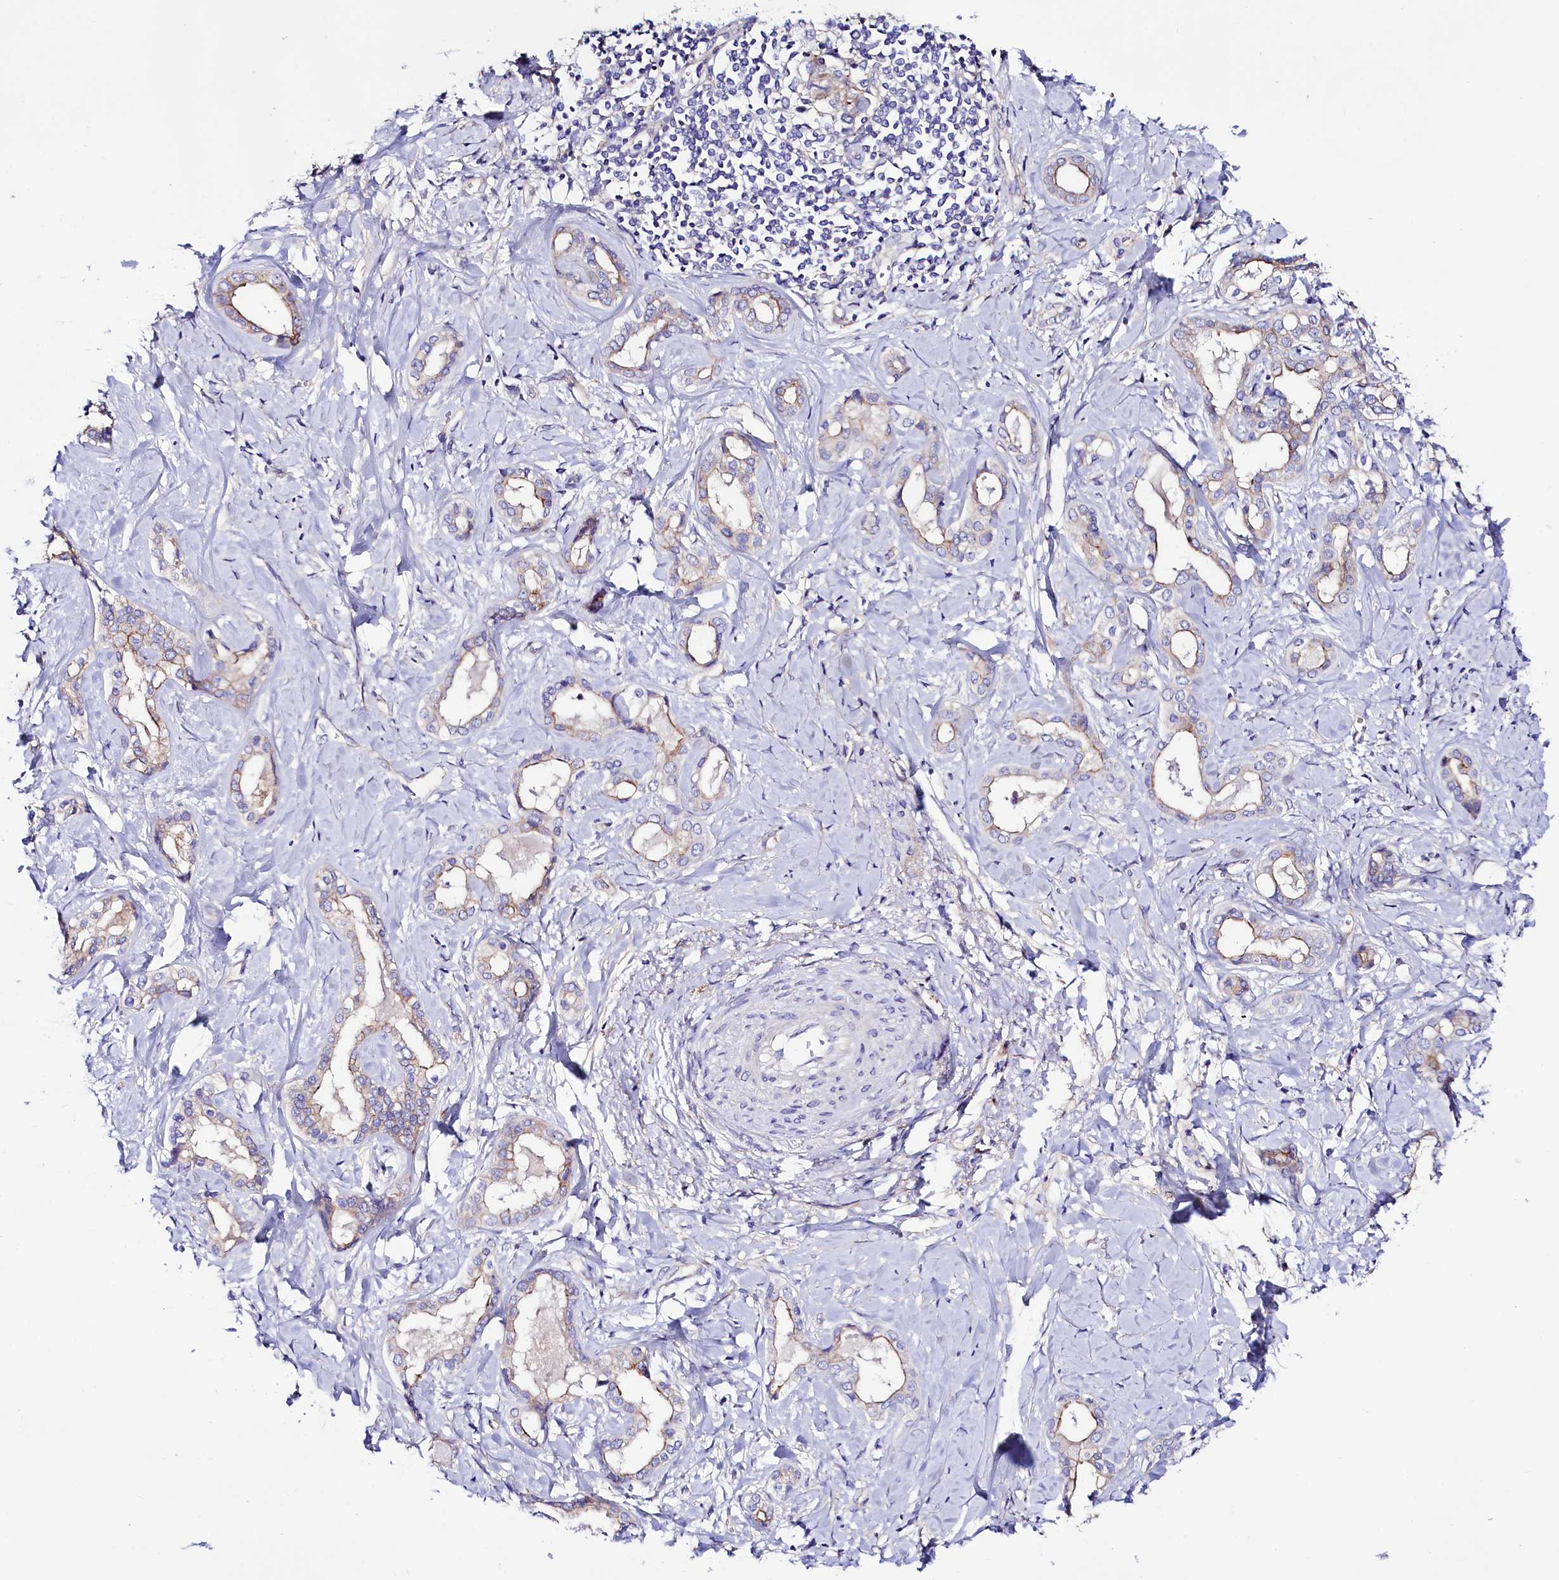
{"staining": {"intensity": "moderate", "quantity": "<25%", "location": "cytoplasmic/membranous"}, "tissue": "liver cancer", "cell_type": "Tumor cells", "image_type": "cancer", "snomed": [{"axis": "morphology", "description": "Cholangiocarcinoma"}, {"axis": "topography", "description": "Liver"}], "caption": "High-power microscopy captured an immunohistochemistry (IHC) histopathology image of cholangiocarcinoma (liver), revealing moderate cytoplasmic/membranous positivity in approximately <25% of tumor cells.", "gene": "SLF1", "patient": {"sex": "female", "age": 77}}